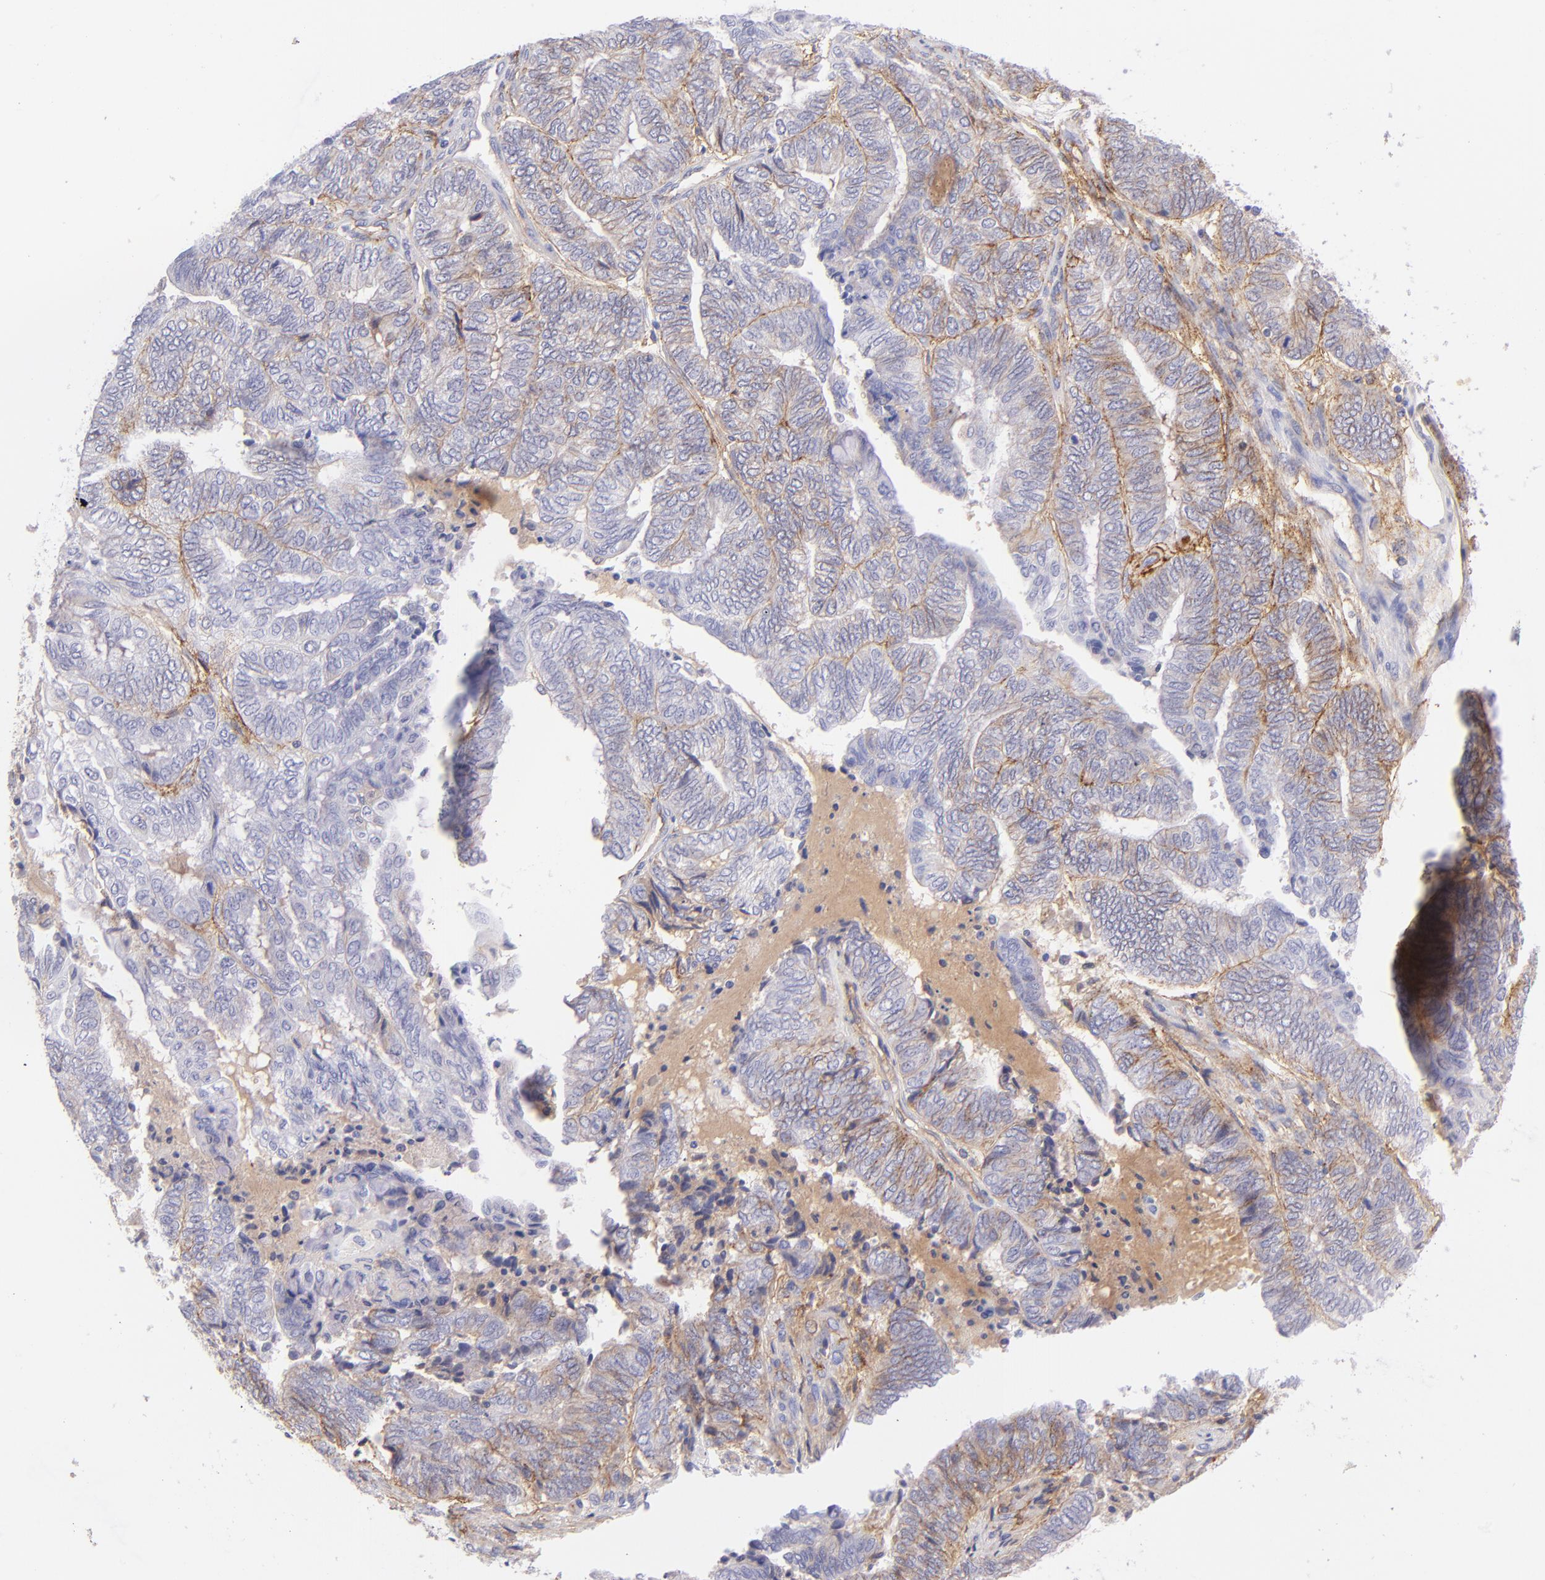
{"staining": {"intensity": "weak", "quantity": "25%-75%", "location": "cytoplasmic/membranous"}, "tissue": "endometrial cancer", "cell_type": "Tumor cells", "image_type": "cancer", "snomed": [{"axis": "morphology", "description": "Adenocarcinoma, NOS"}, {"axis": "topography", "description": "Uterus"}, {"axis": "topography", "description": "Endometrium"}], "caption": "There is low levels of weak cytoplasmic/membranous staining in tumor cells of endometrial adenocarcinoma, as demonstrated by immunohistochemical staining (brown color).", "gene": "CD81", "patient": {"sex": "female", "age": 70}}